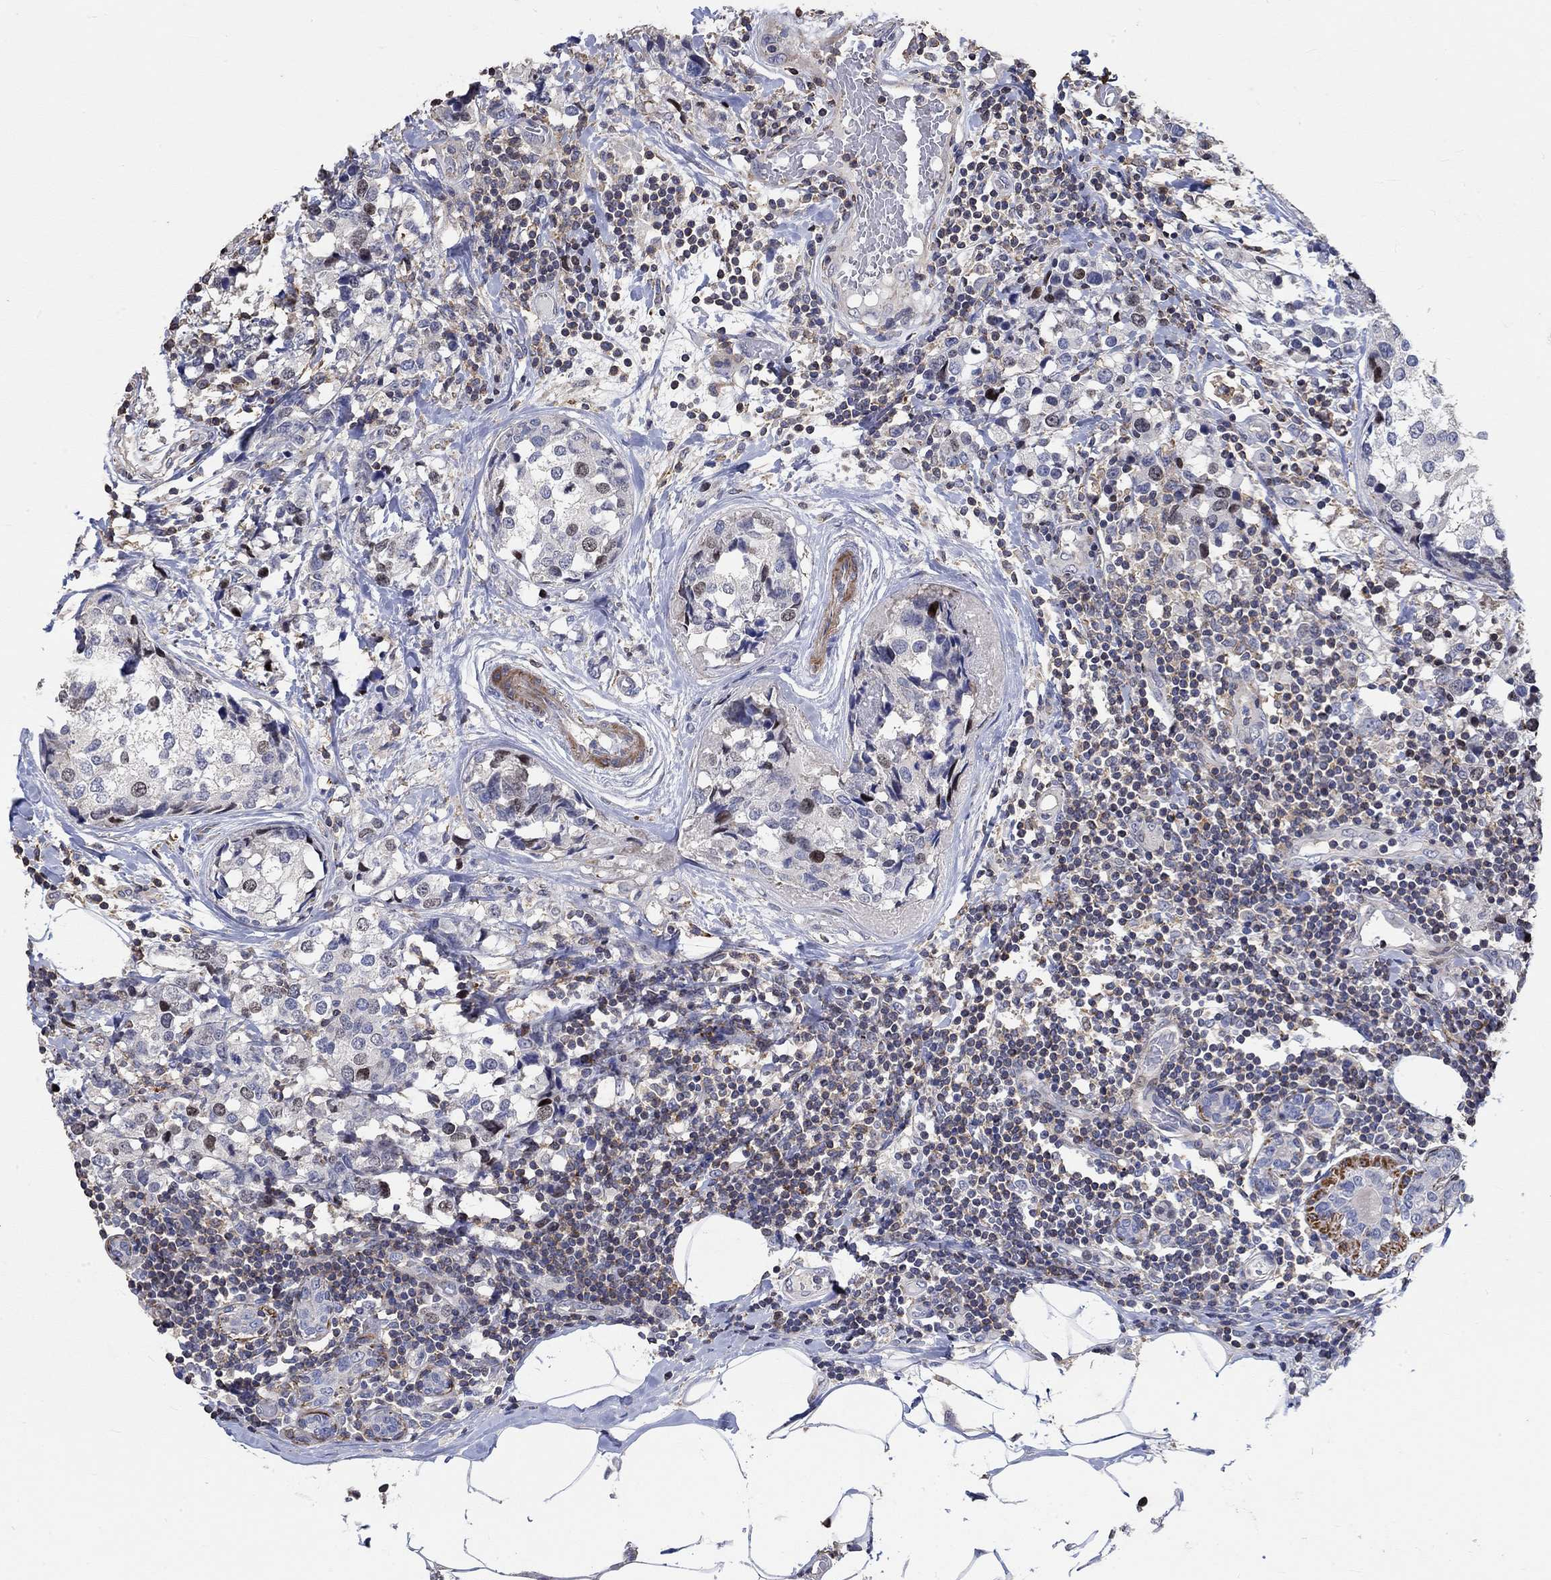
{"staining": {"intensity": "weak", "quantity": "<25%", "location": "cytoplasmic/membranous"}, "tissue": "breast cancer", "cell_type": "Tumor cells", "image_type": "cancer", "snomed": [{"axis": "morphology", "description": "Lobular carcinoma"}, {"axis": "topography", "description": "Breast"}], "caption": "An image of breast cancer (lobular carcinoma) stained for a protein displays no brown staining in tumor cells.", "gene": "TNFAIP8L3", "patient": {"sex": "female", "age": 59}}